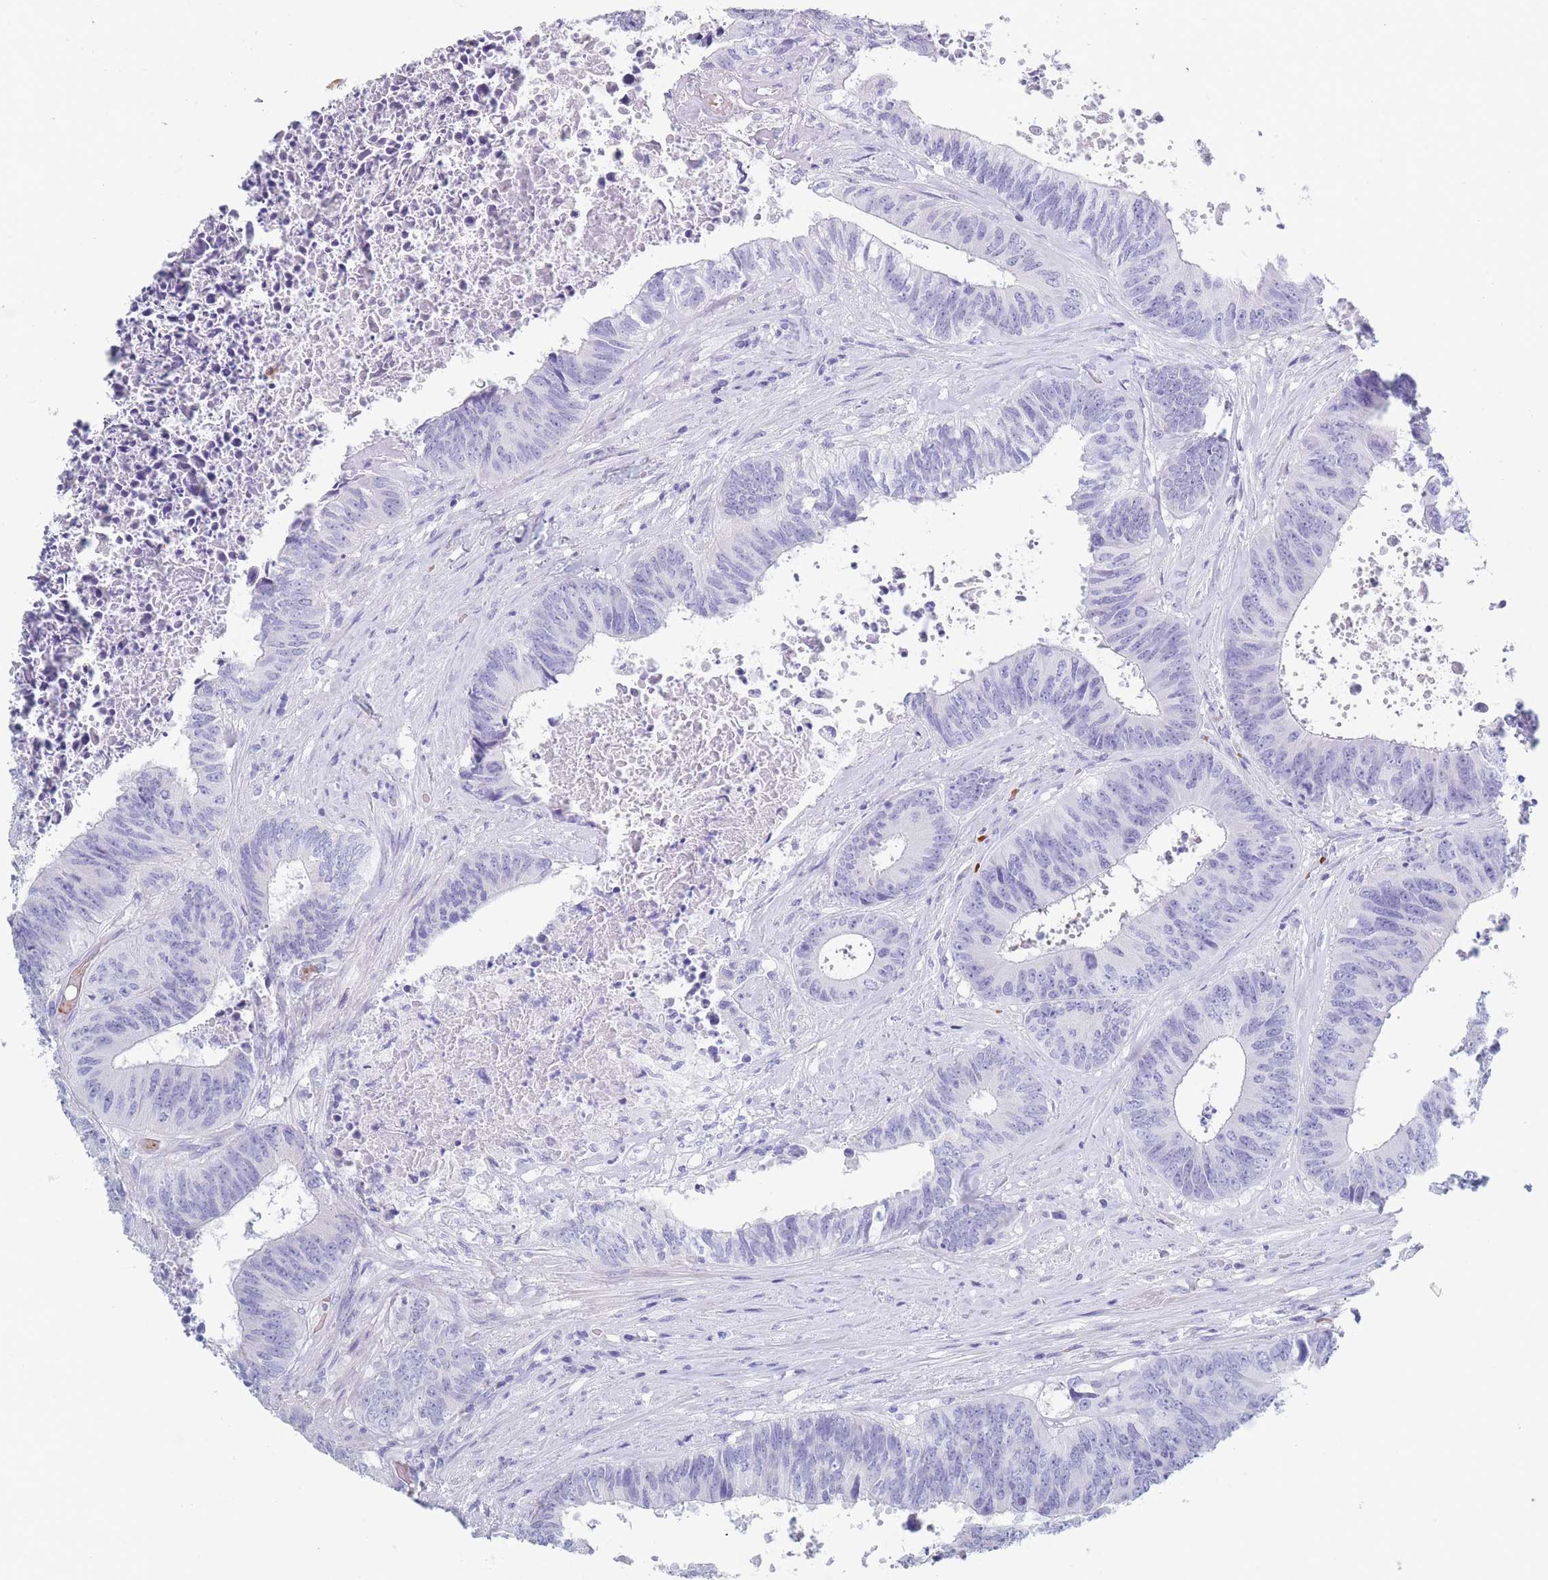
{"staining": {"intensity": "negative", "quantity": "none", "location": "none"}, "tissue": "colorectal cancer", "cell_type": "Tumor cells", "image_type": "cancer", "snomed": [{"axis": "morphology", "description": "Adenocarcinoma, NOS"}, {"axis": "topography", "description": "Rectum"}], "caption": "A high-resolution micrograph shows immunohistochemistry (IHC) staining of colorectal cancer (adenocarcinoma), which shows no significant positivity in tumor cells.", "gene": "OR5D16", "patient": {"sex": "male", "age": 72}}